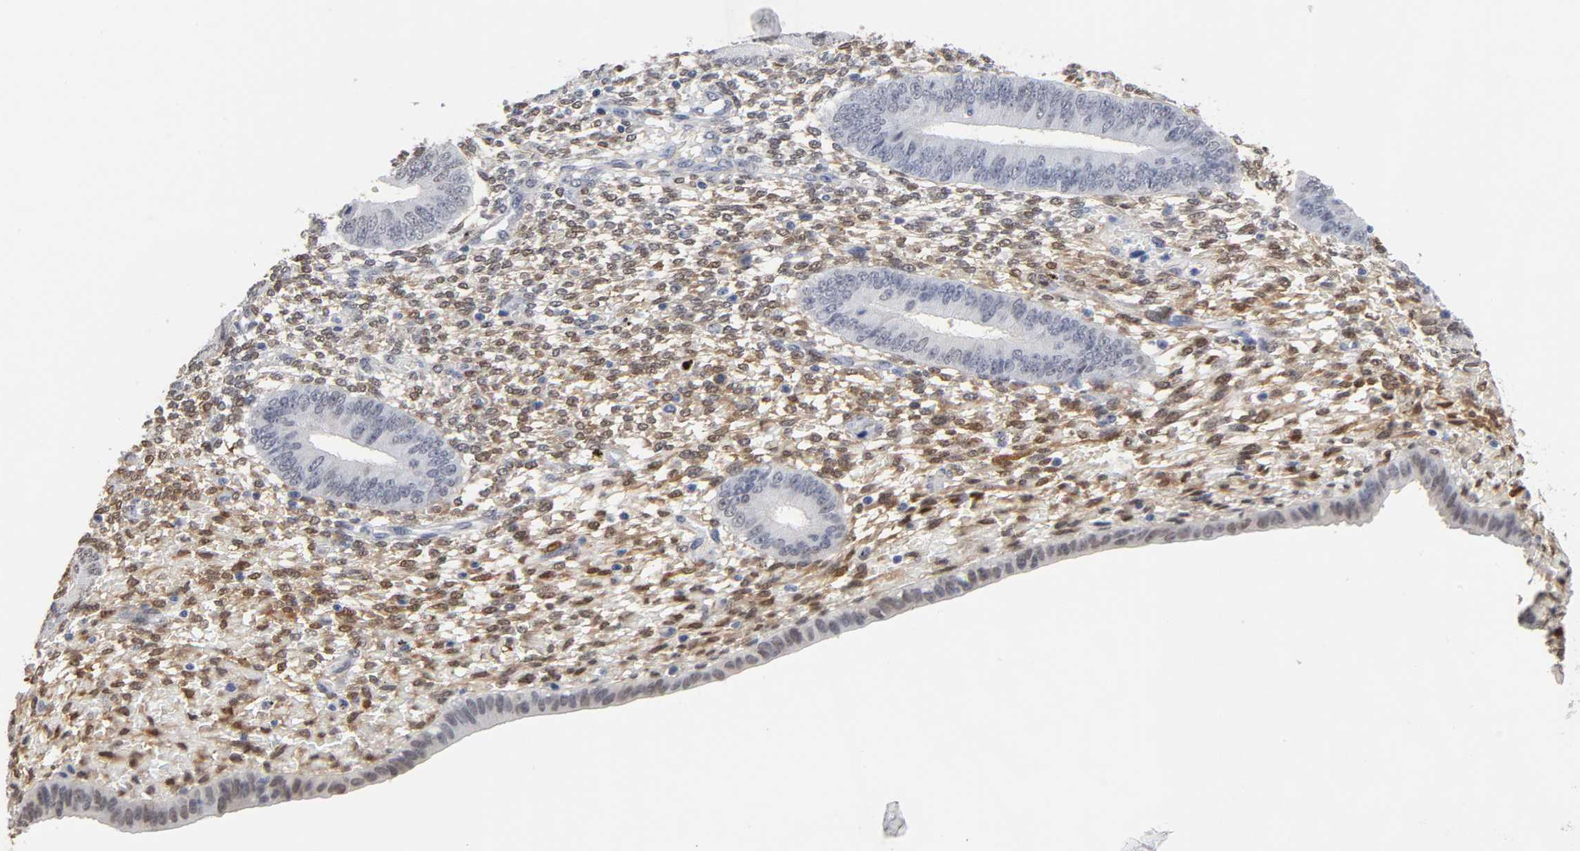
{"staining": {"intensity": "moderate", "quantity": "25%-75%", "location": "cytoplasmic/membranous,nuclear"}, "tissue": "endometrium", "cell_type": "Cells in endometrial stroma", "image_type": "normal", "snomed": [{"axis": "morphology", "description": "Normal tissue, NOS"}, {"axis": "topography", "description": "Endometrium"}], "caption": "The micrograph demonstrates a brown stain indicating the presence of a protein in the cytoplasmic/membranous,nuclear of cells in endometrial stroma in endometrium.", "gene": "CRABP2", "patient": {"sex": "female", "age": 42}}